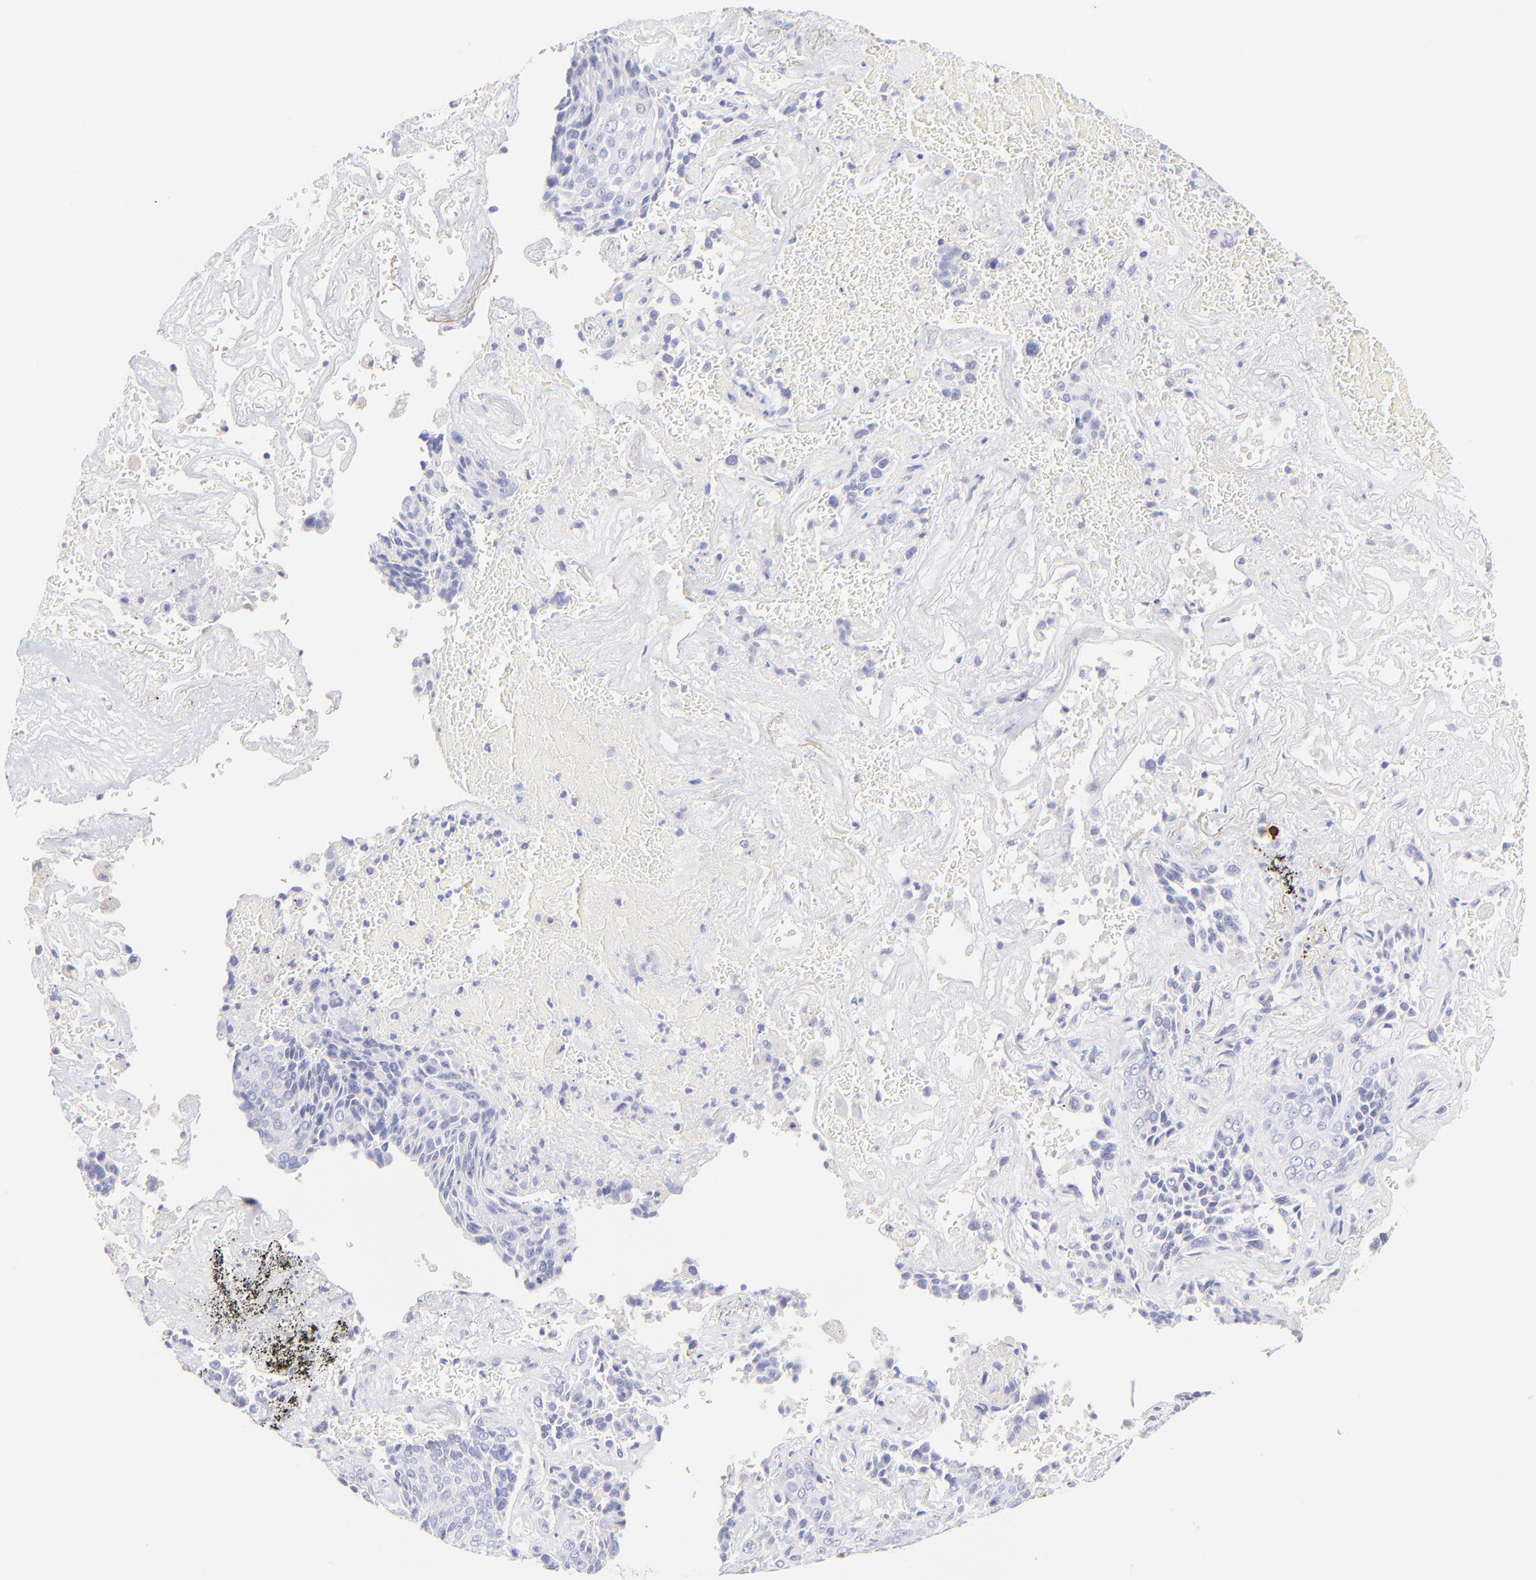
{"staining": {"intensity": "negative", "quantity": "none", "location": "none"}, "tissue": "lung cancer", "cell_type": "Tumor cells", "image_type": "cancer", "snomed": [{"axis": "morphology", "description": "Squamous cell carcinoma, NOS"}, {"axis": "topography", "description": "Lung"}], "caption": "Tumor cells are negative for brown protein staining in lung cancer (squamous cell carcinoma). The staining was performed using DAB to visualize the protein expression in brown, while the nuclei were stained in blue with hematoxylin (Magnification: 20x).", "gene": "ASB9", "patient": {"sex": "male", "age": 54}}